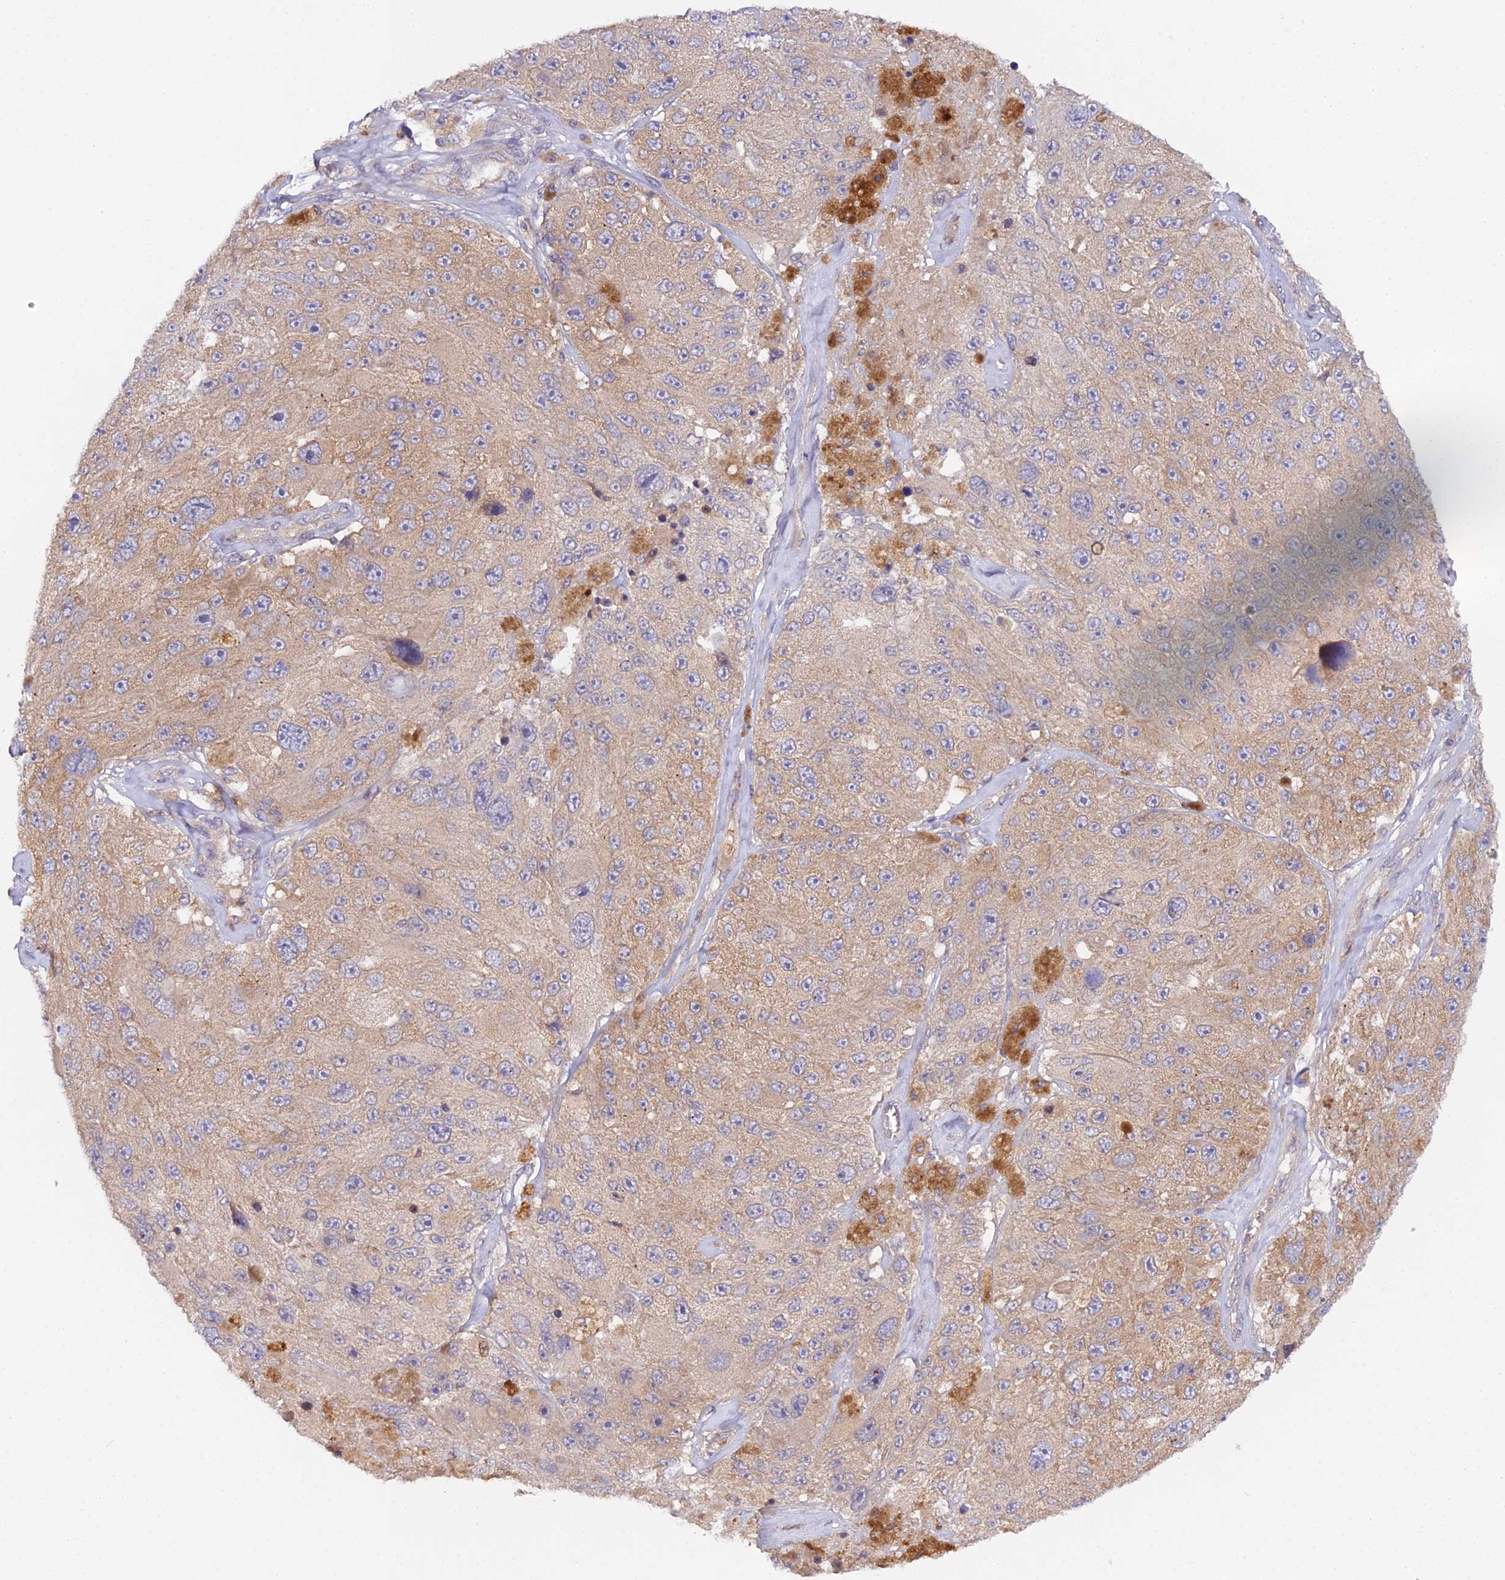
{"staining": {"intensity": "weak", "quantity": ">75%", "location": "cytoplasmic/membranous"}, "tissue": "melanoma", "cell_type": "Tumor cells", "image_type": "cancer", "snomed": [{"axis": "morphology", "description": "Malignant melanoma, Metastatic site"}, {"axis": "topography", "description": "Lymph node"}], "caption": "Protein expression analysis of human malignant melanoma (metastatic site) reveals weak cytoplasmic/membranous expression in approximately >75% of tumor cells. (DAB IHC, brown staining for protein, blue staining for nuclei).", "gene": "TRIM26", "patient": {"sex": "male", "age": 62}}